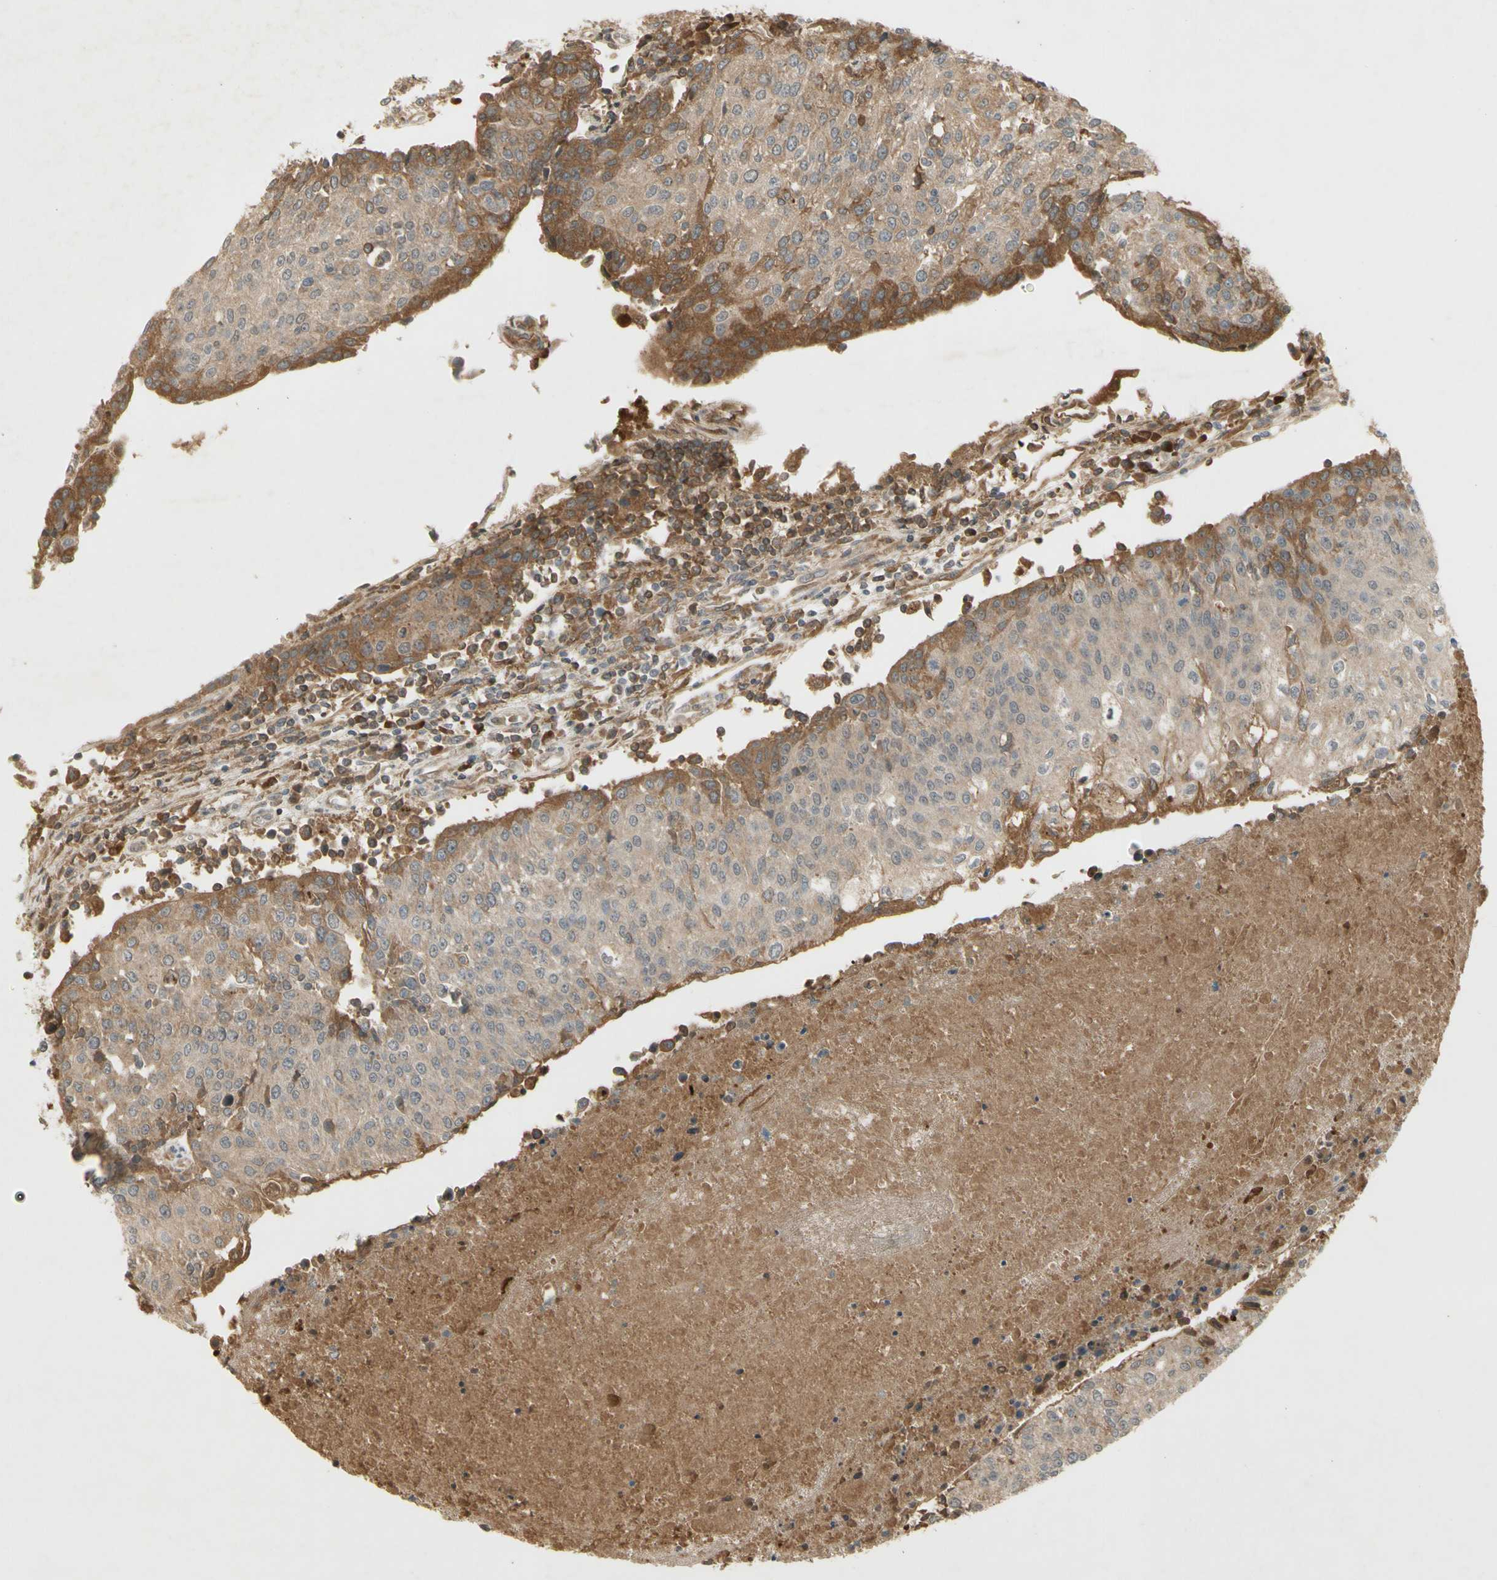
{"staining": {"intensity": "moderate", "quantity": "<25%", "location": "cytoplasmic/membranous"}, "tissue": "urothelial cancer", "cell_type": "Tumor cells", "image_type": "cancer", "snomed": [{"axis": "morphology", "description": "Urothelial carcinoma, High grade"}, {"axis": "topography", "description": "Urinary bladder"}], "caption": "Immunohistochemical staining of high-grade urothelial carcinoma shows low levels of moderate cytoplasmic/membranous protein expression in approximately <25% of tumor cells. (Brightfield microscopy of DAB IHC at high magnification).", "gene": "NRG4", "patient": {"sex": "female", "age": 85}}